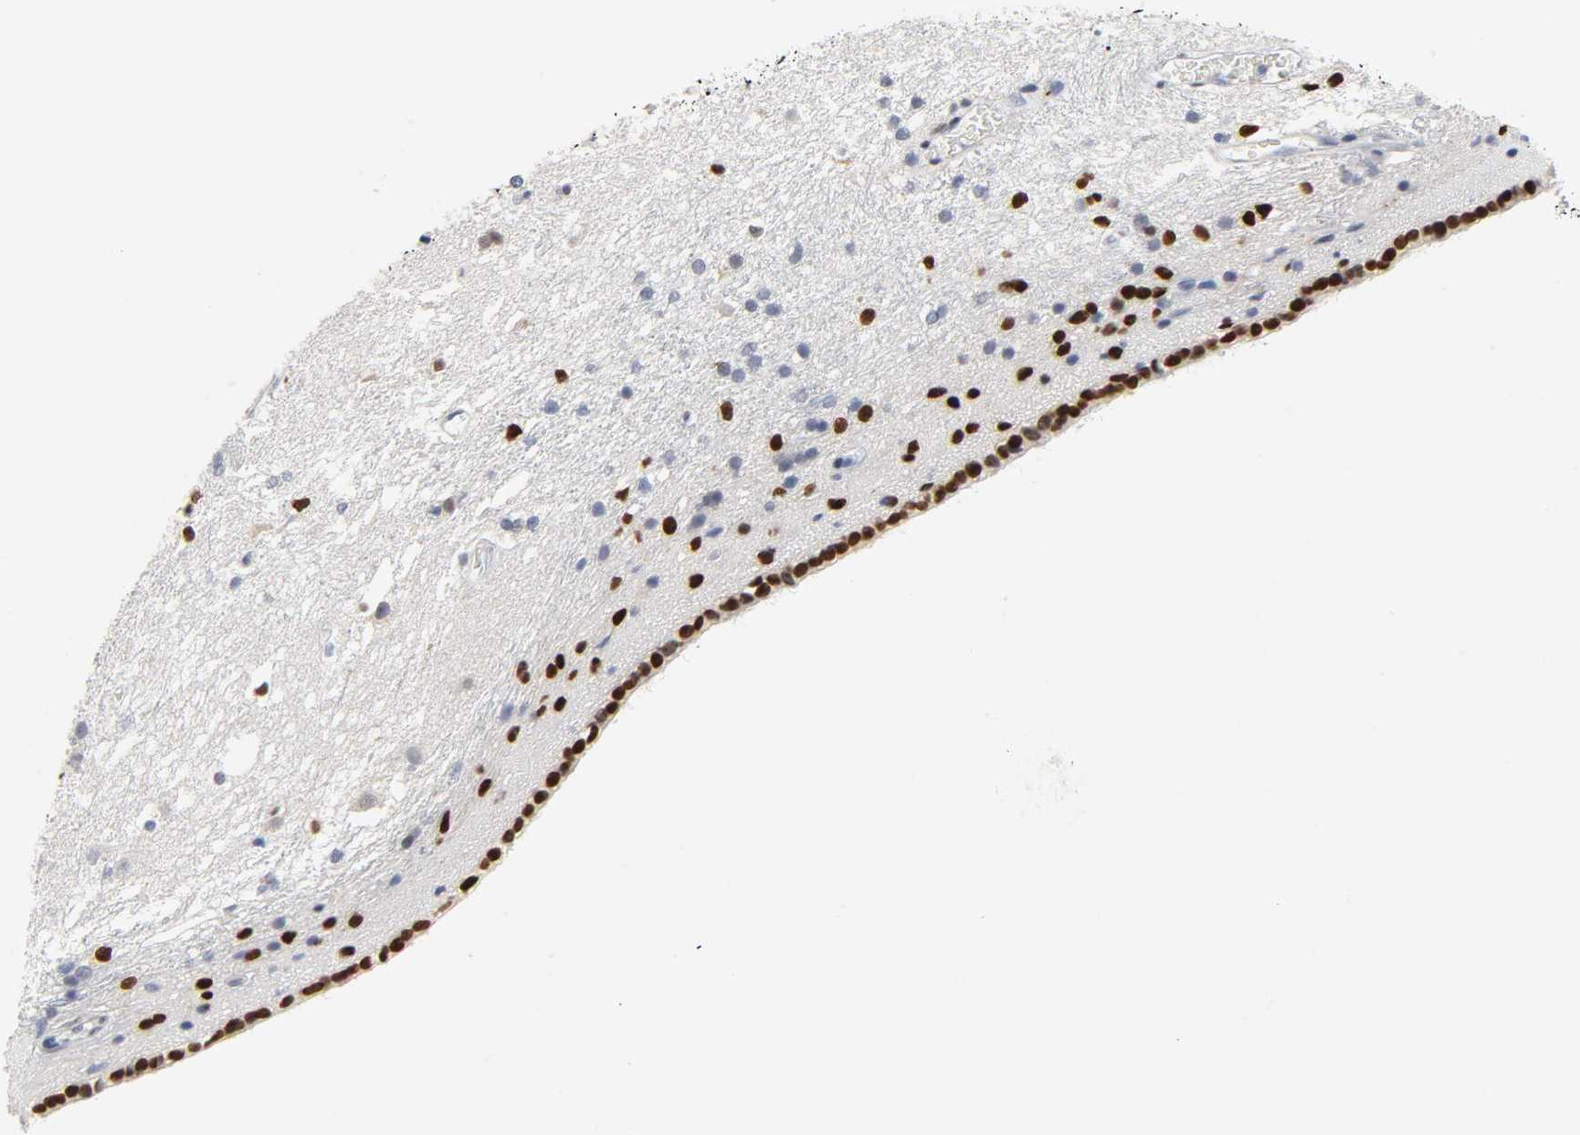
{"staining": {"intensity": "strong", "quantity": "25%-75%", "location": "nuclear"}, "tissue": "caudate", "cell_type": "Glial cells", "image_type": "normal", "snomed": [{"axis": "morphology", "description": "Normal tissue, NOS"}, {"axis": "topography", "description": "Lateral ventricle wall"}], "caption": "Immunohistochemistry staining of unremarkable caudate, which shows high levels of strong nuclear positivity in approximately 25%-75% of glial cells indicating strong nuclear protein staining. The staining was performed using DAB (3,3'-diaminobenzidine) (brown) for protein detection and nuclei were counterstained in hematoxylin (blue).", "gene": "SALL2", "patient": {"sex": "female", "age": 19}}